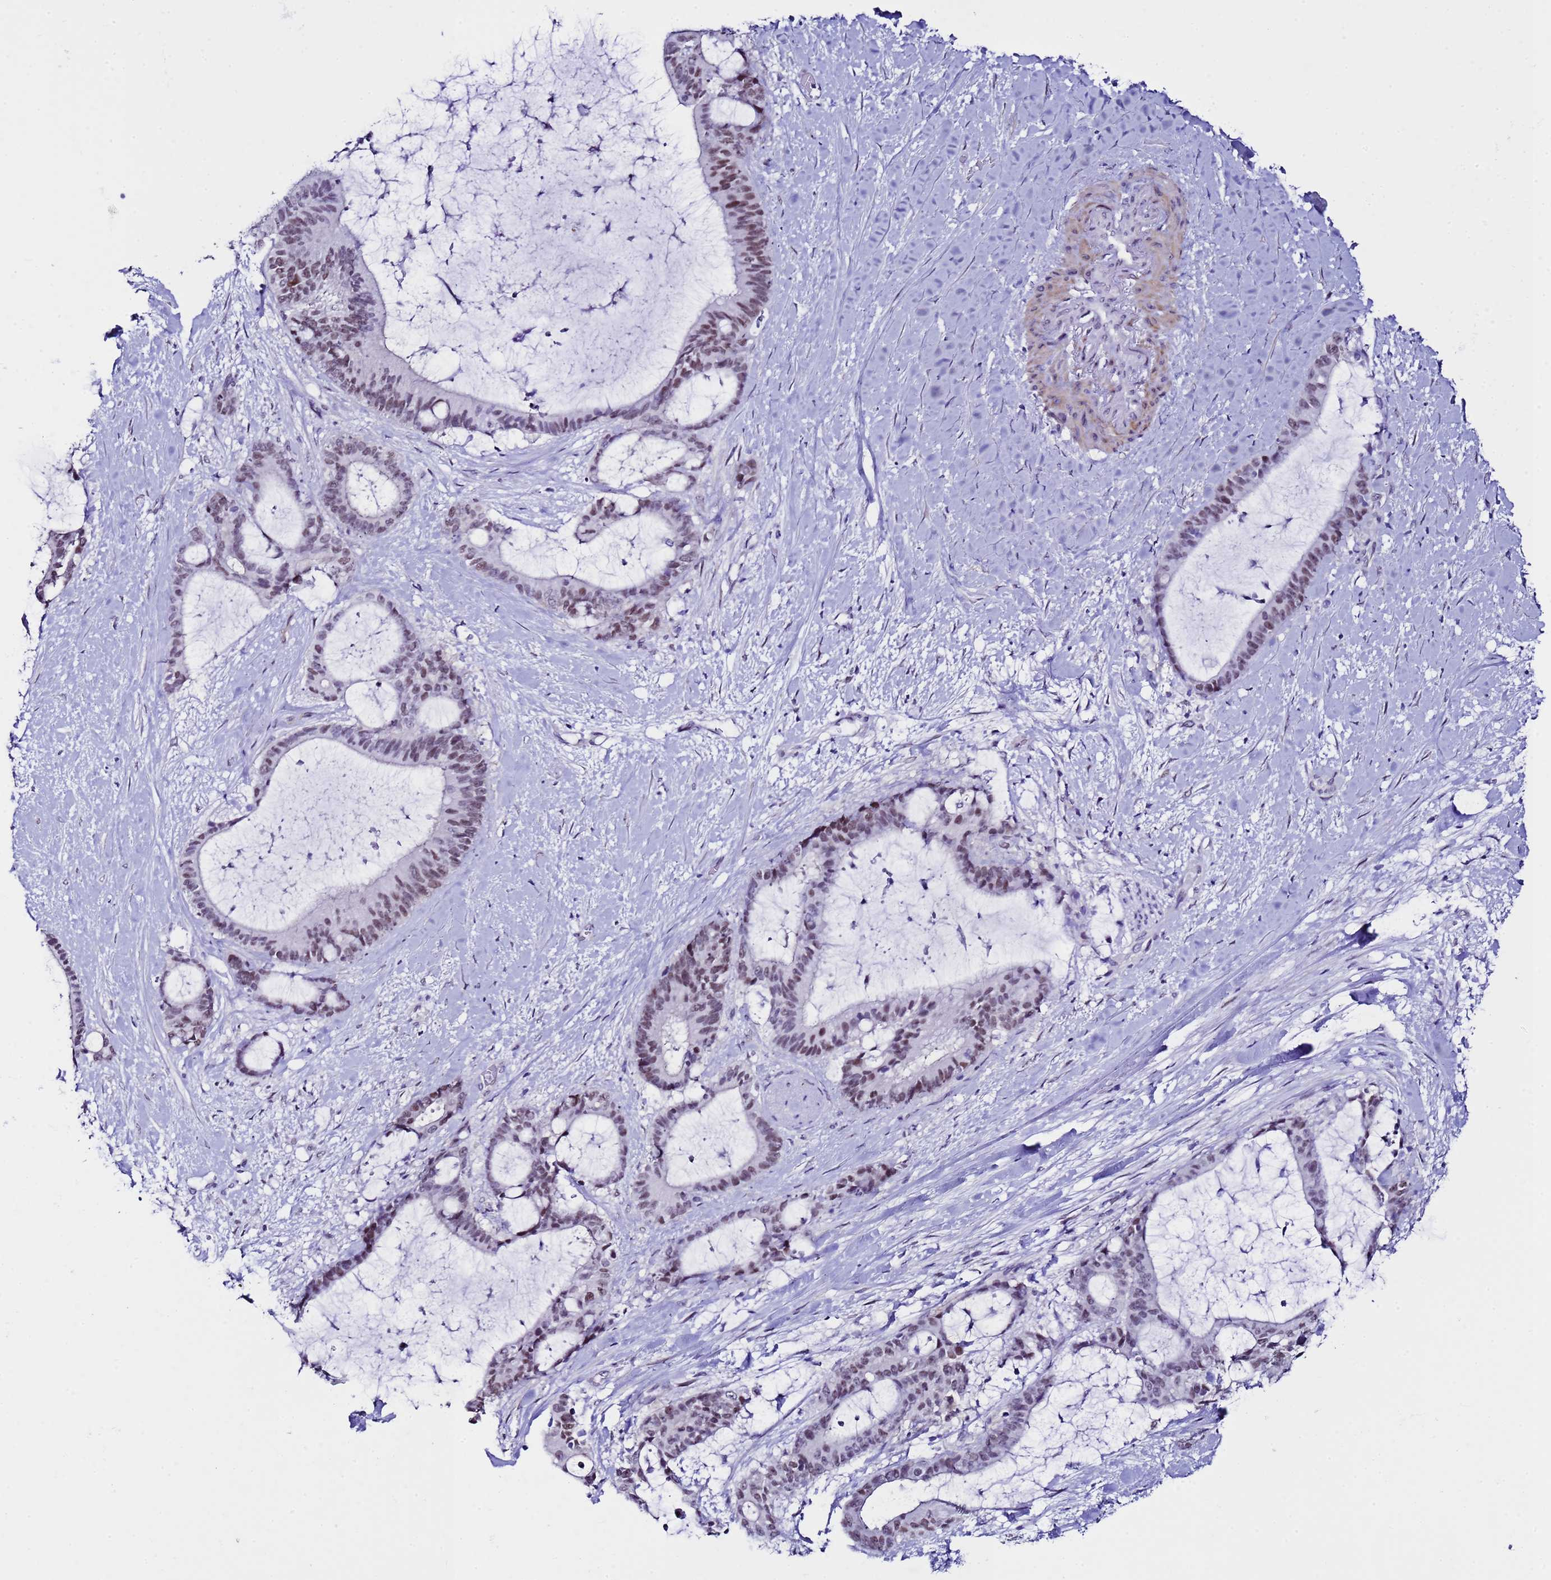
{"staining": {"intensity": "moderate", "quantity": ">75%", "location": "nuclear"}, "tissue": "liver cancer", "cell_type": "Tumor cells", "image_type": "cancer", "snomed": [{"axis": "morphology", "description": "Normal tissue, NOS"}, {"axis": "morphology", "description": "Cholangiocarcinoma"}, {"axis": "topography", "description": "Liver"}, {"axis": "topography", "description": "Peripheral nerve tissue"}], "caption": "IHC photomicrograph of neoplastic tissue: human liver cancer (cholangiocarcinoma) stained using immunohistochemistry shows medium levels of moderate protein expression localized specifically in the nuclear of tumor cells, appearing as a nuclear brown color.", "gene": "BCL7A", "patient": {"sex": "female", "age": 73}}